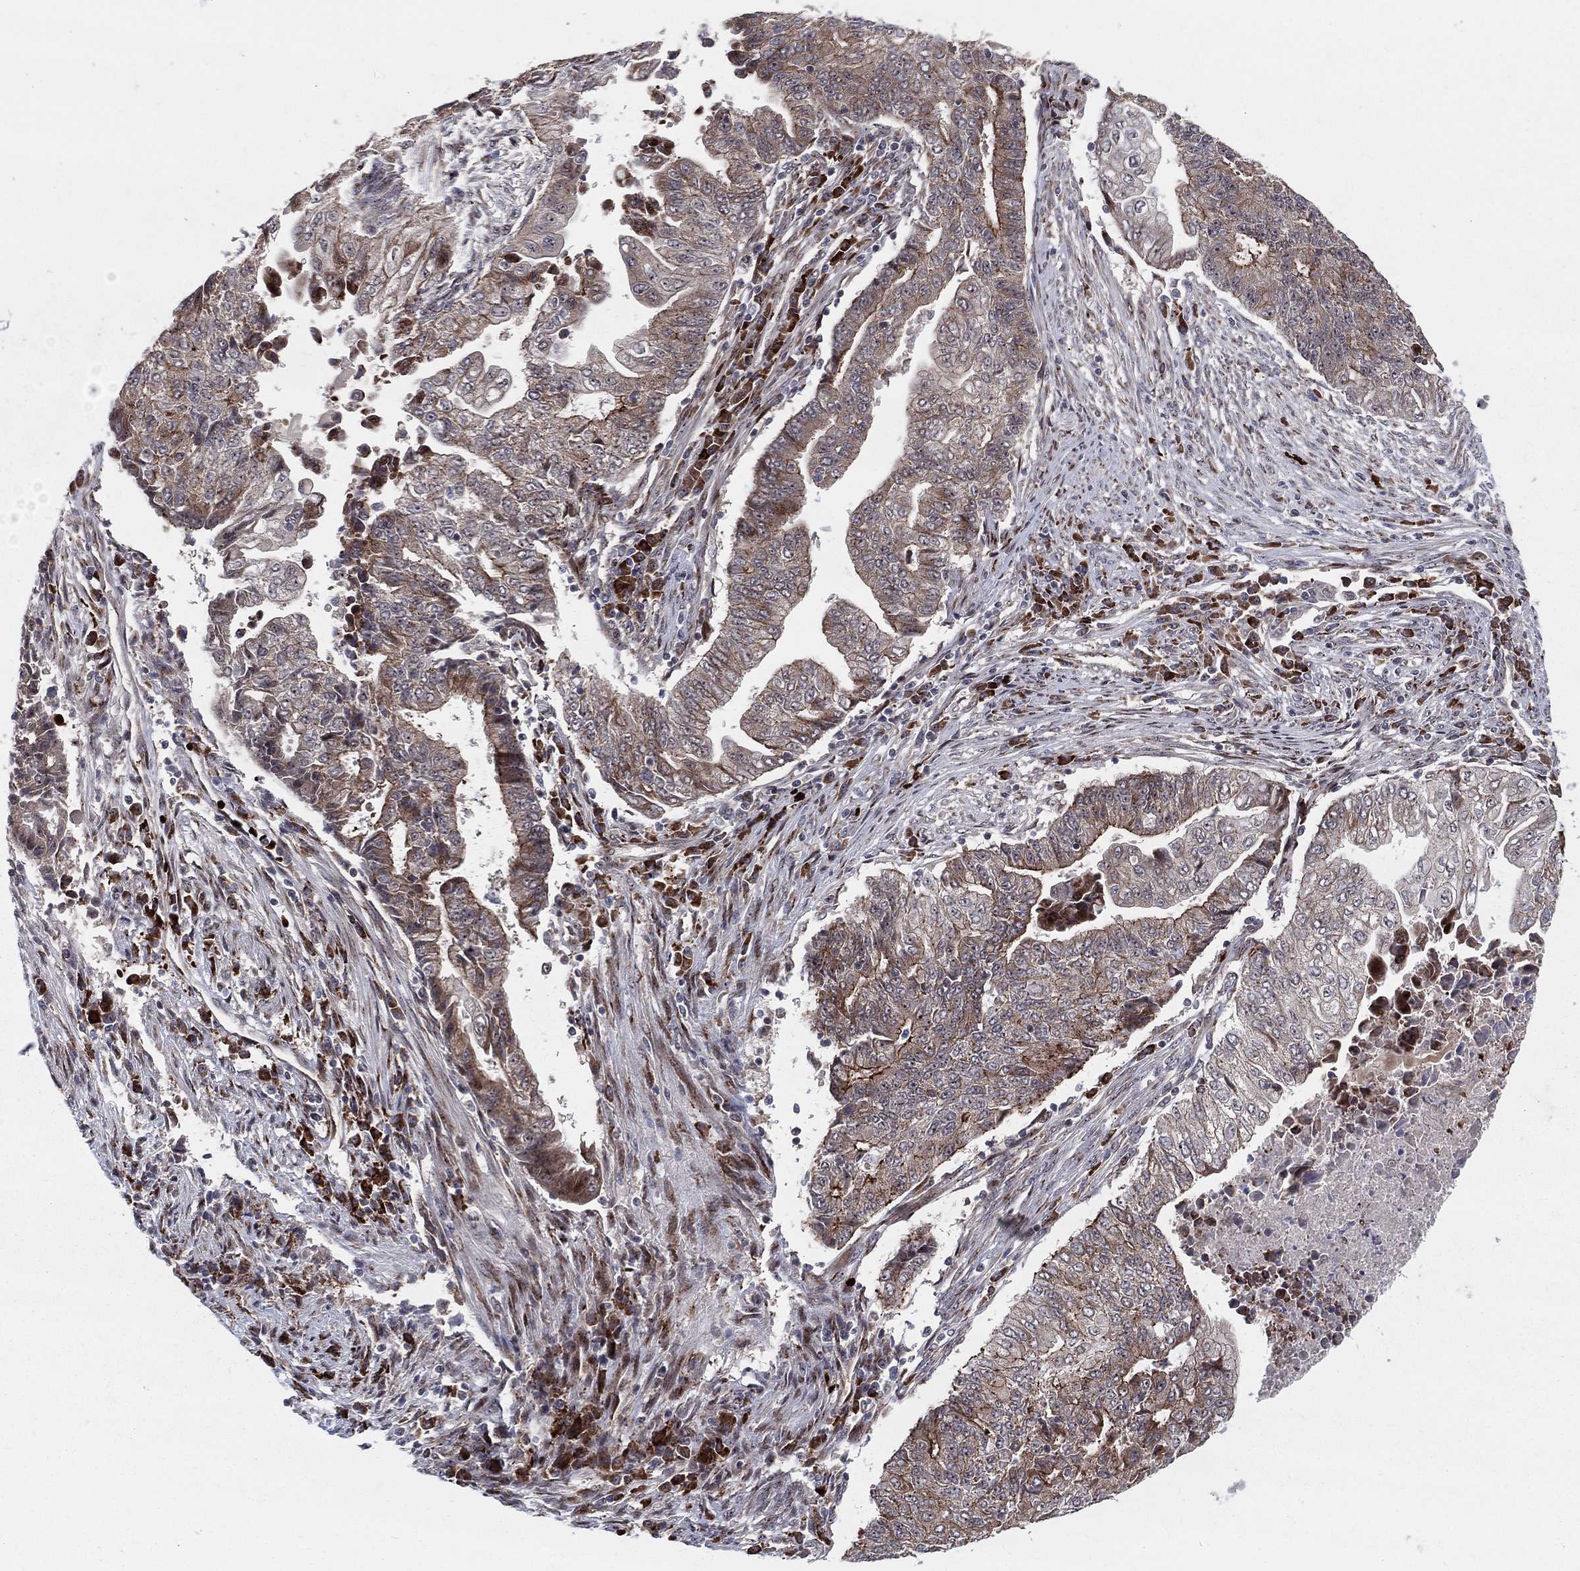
{"staining": {"intensity": "strong", "quantity": "25%-75%", "location": "cytoplasmic/membranous"}, "tissue": "endometrial cancer", "cell_type": "Tumor cells", "image_type": "cancer", "snomed": [{"axis": "morphology", "description": "Adenocarcinoma, NOS"}, {"axis": "topography", "description": "Uterus"}, {"axis": "topography", "description": "Endometrium"}], "caption": "Human endometrial cancer (adenocarcinoma) stained for a protein (brown) exhibits strong cytoplasmic/membranous positive positivity in about 25%-75% of tumor cells.", "gene": "VHL", "patient": {"sex": "female", "age": 54}}